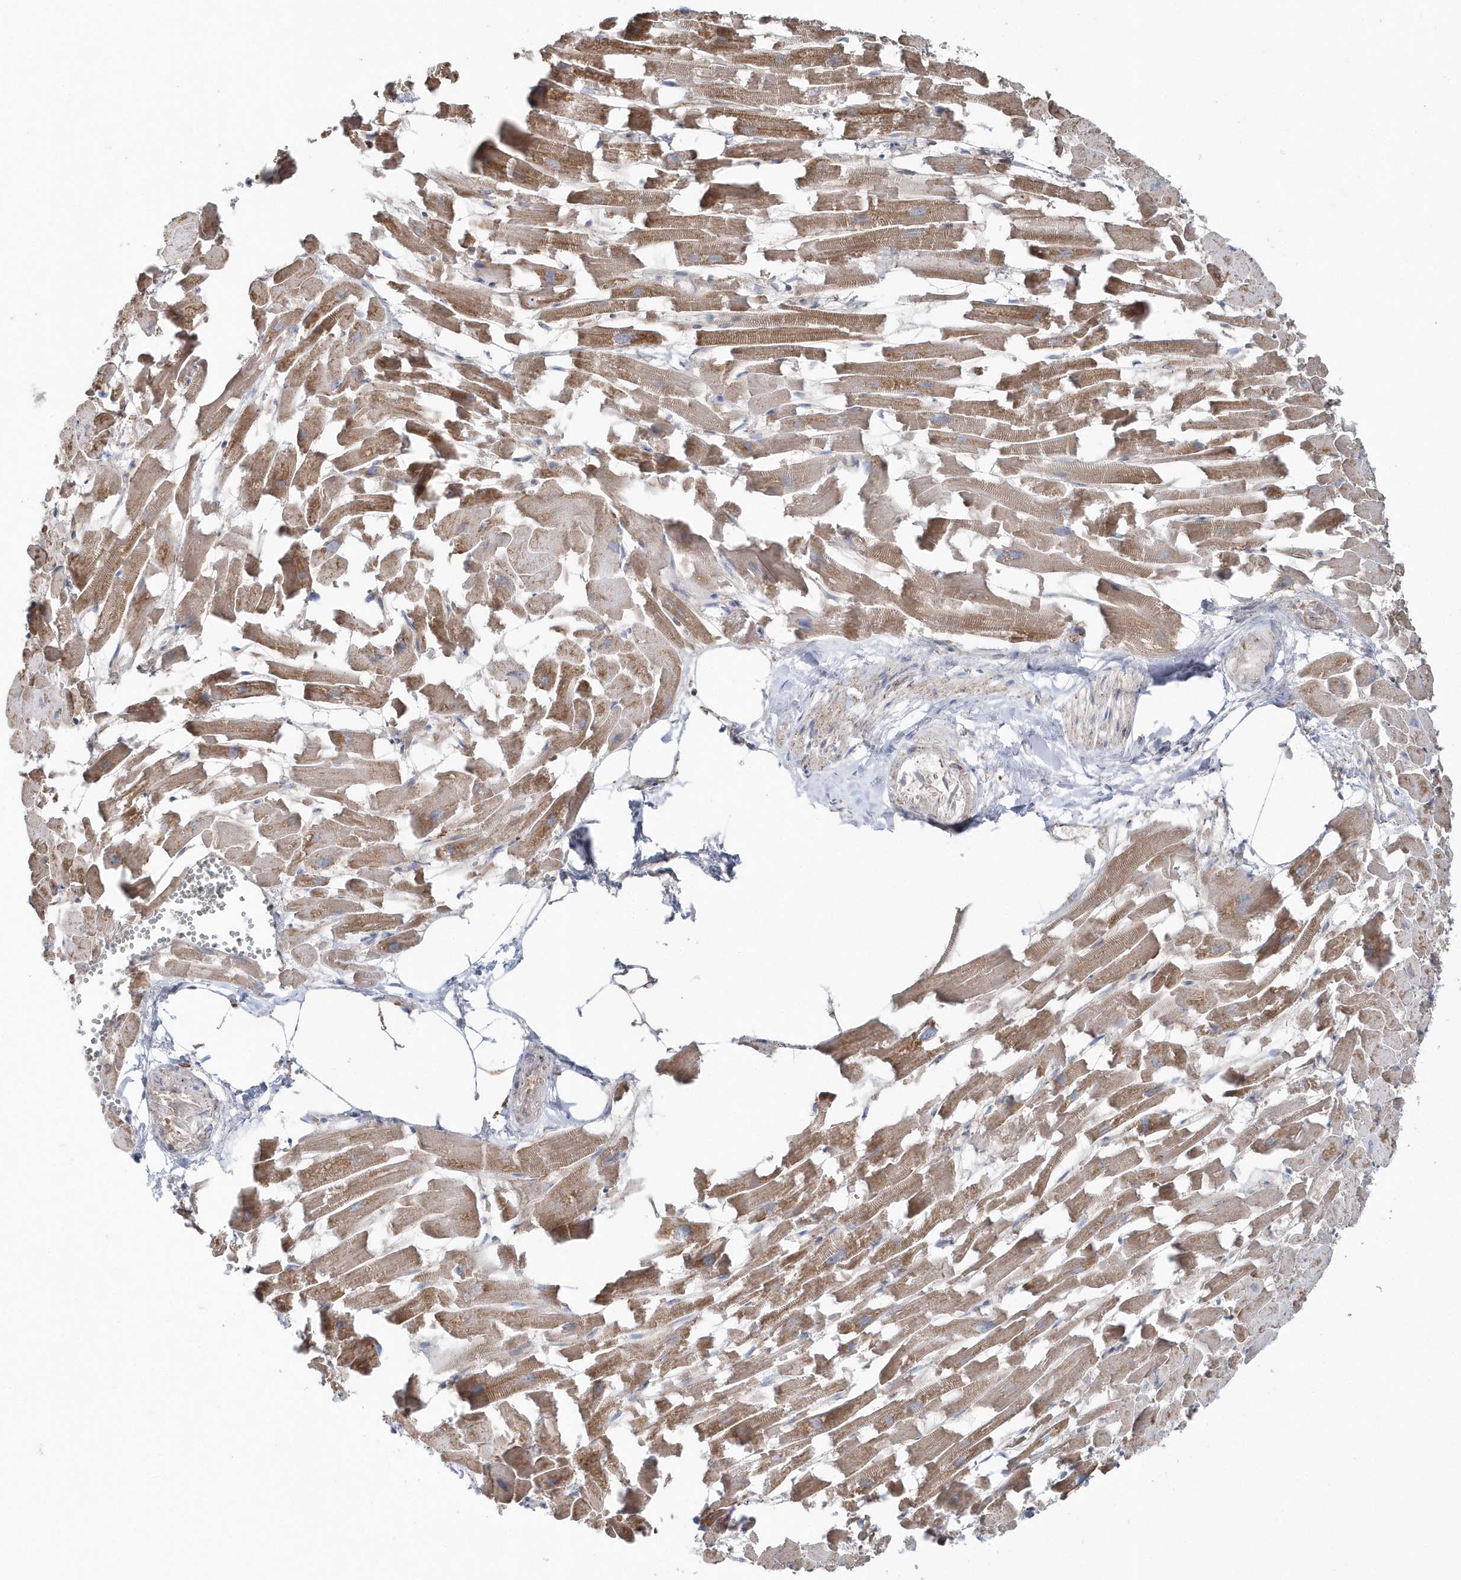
{"staining": {"intensity": "moderate", "quantity": ">75%", "location": "cytoplasmic/membranous"}, "tissue": "heart muscle", "cell_type": "Cardiomyocytes", "image_type": "normal", "snomed": [{"axis": "morphology", "description": "Normal tissue, NOS"}, {"axis": "topography", "description": "Heart"}], "caption": "The photomicrograph displays immunohistochemical staining of unremarkable heart muscle. There is moderate cytoplasmic/membranous expression is seen in about >75% of cardiomyocytes.", "gene": "TMCO6", "patient": {"sex": "female", "age": 64}}